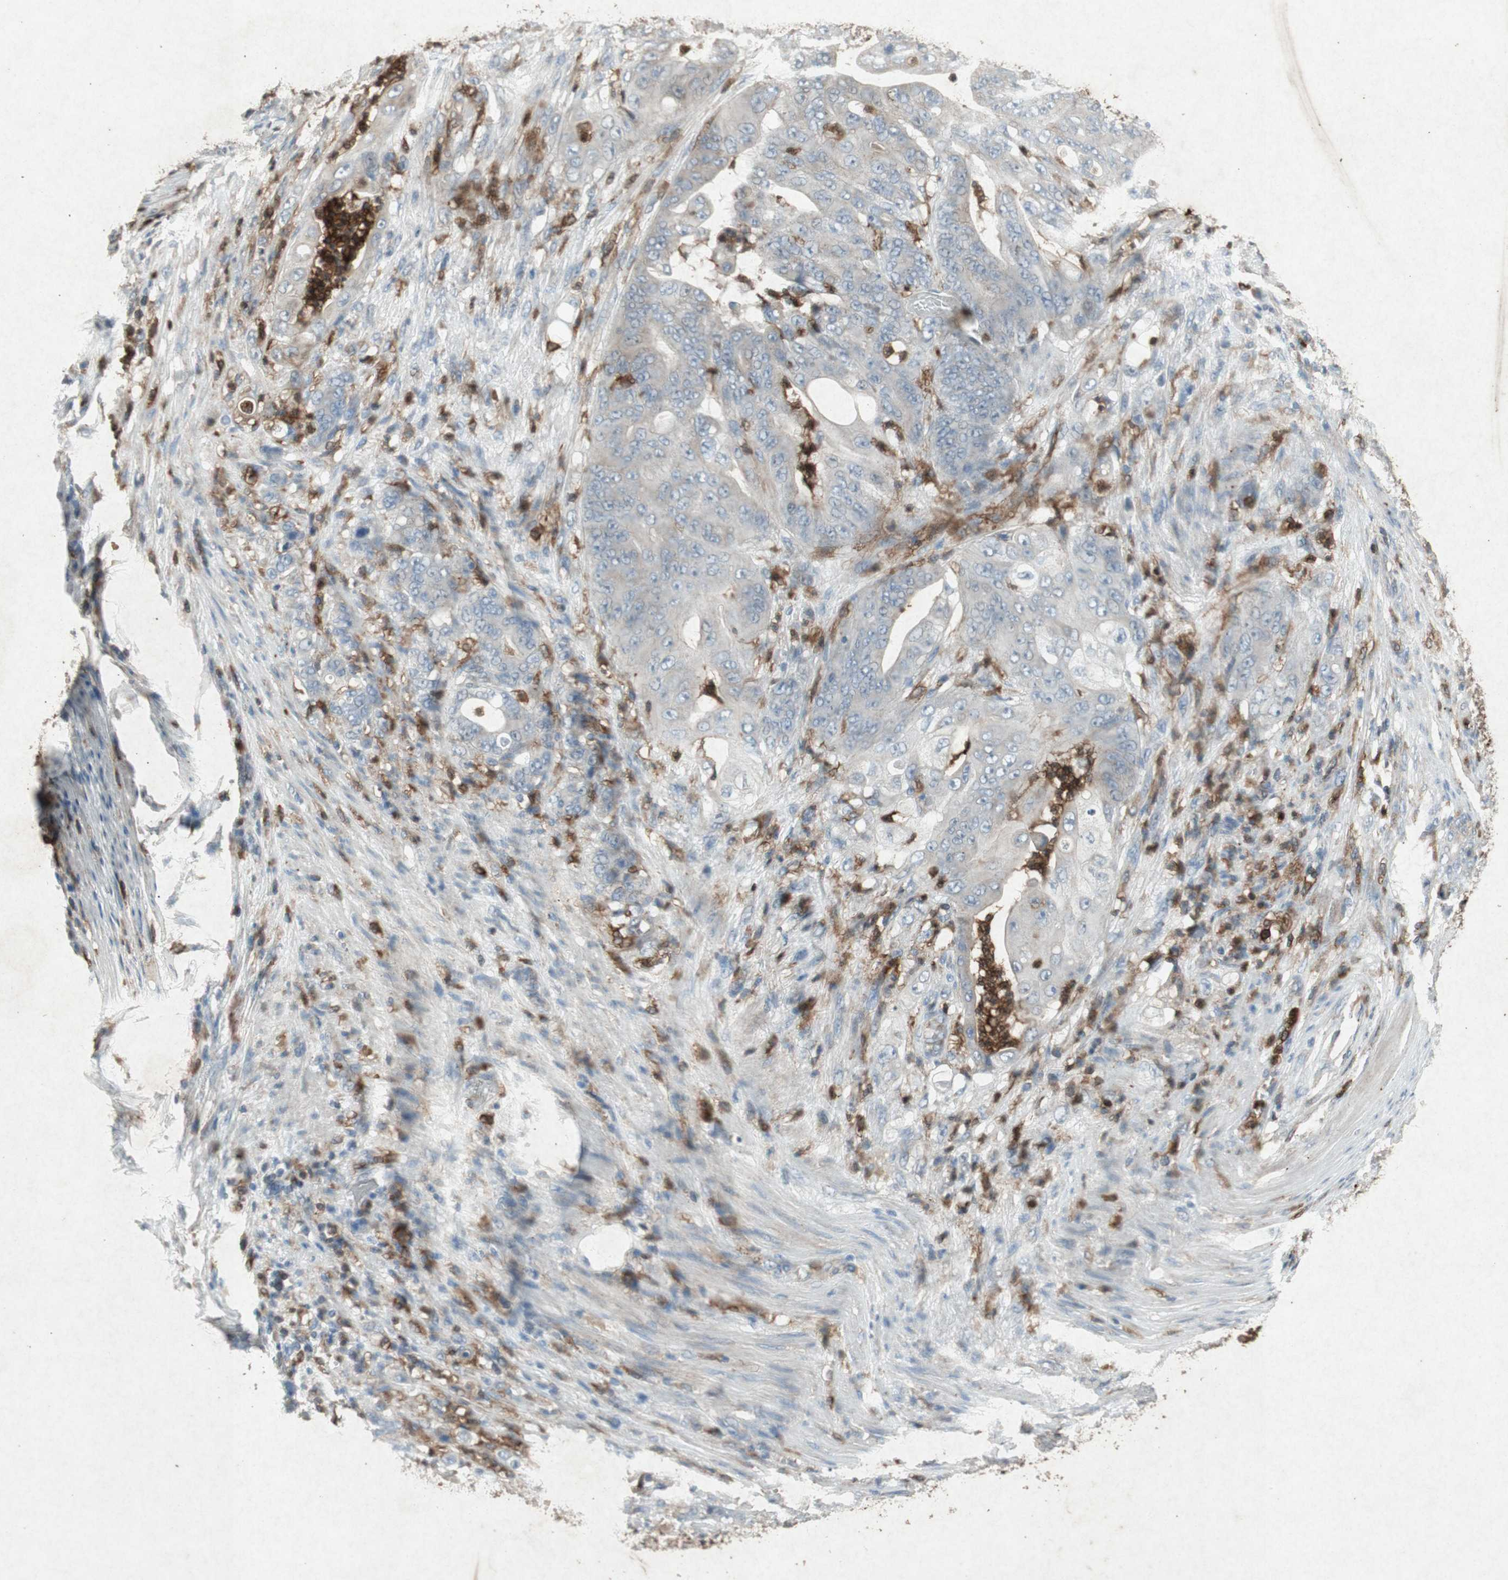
{"staining": {"intensity": "weak", "quantity": "25%-75%", "location": "cytoplasmic/membranous"}, "tissue": "stomach cancer", "cell_type": "Tumor cells", "image_type": "cancer", "snomed": [{"axis": "morphology", "description": "Adenocarcinoma, NOS"}, {"axis": "topography", "description": "Stomach"}], "caption": "A low amount of weak cytoplasmic/membranous staining is identified in about 25%-75% of tumor cells in stomach cancer (adenocarcinoma) tissue.", "gene": "TYROBP", "patient": {"sex": "female", "age": 73}}